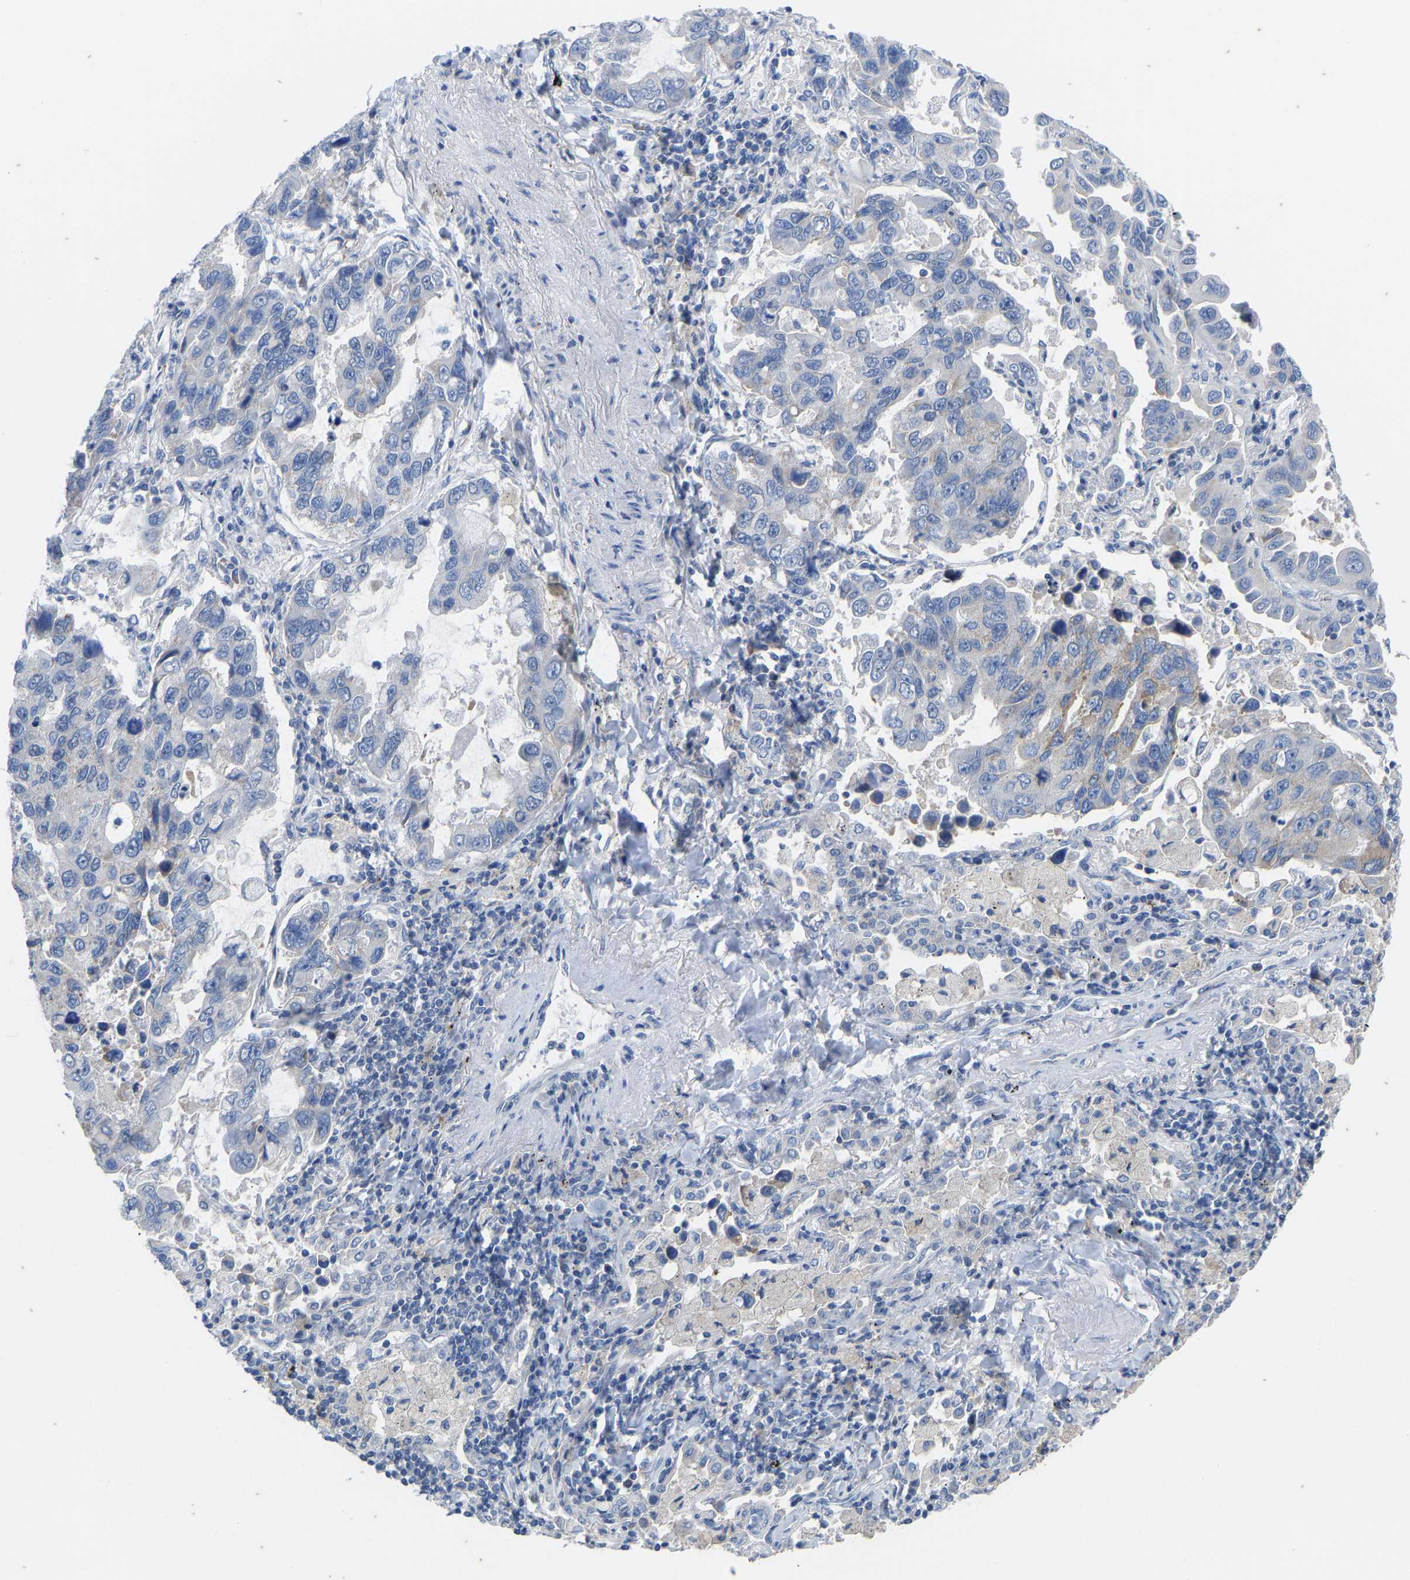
{"staining": {"intensity": "negative", "quantity": "none", "location": "none"}, "tissue": "lung cancer", "cell_type": "Tumor cells", "image_type": "cancer", "snomed": [{"axis": "morphology", "description": "Adenocarcinoma, NOS"}, {"axis": "topography", "description": "Lung"}], "caption": "Photomicrograph shows no significant protein positivity in tumor cells of lung cancer. (DAB immunohistochemistry visualized using brightfield microscopy, high magnification).", "gene": "OLIG2", "patient": {"sex": "male", "age": 64}}